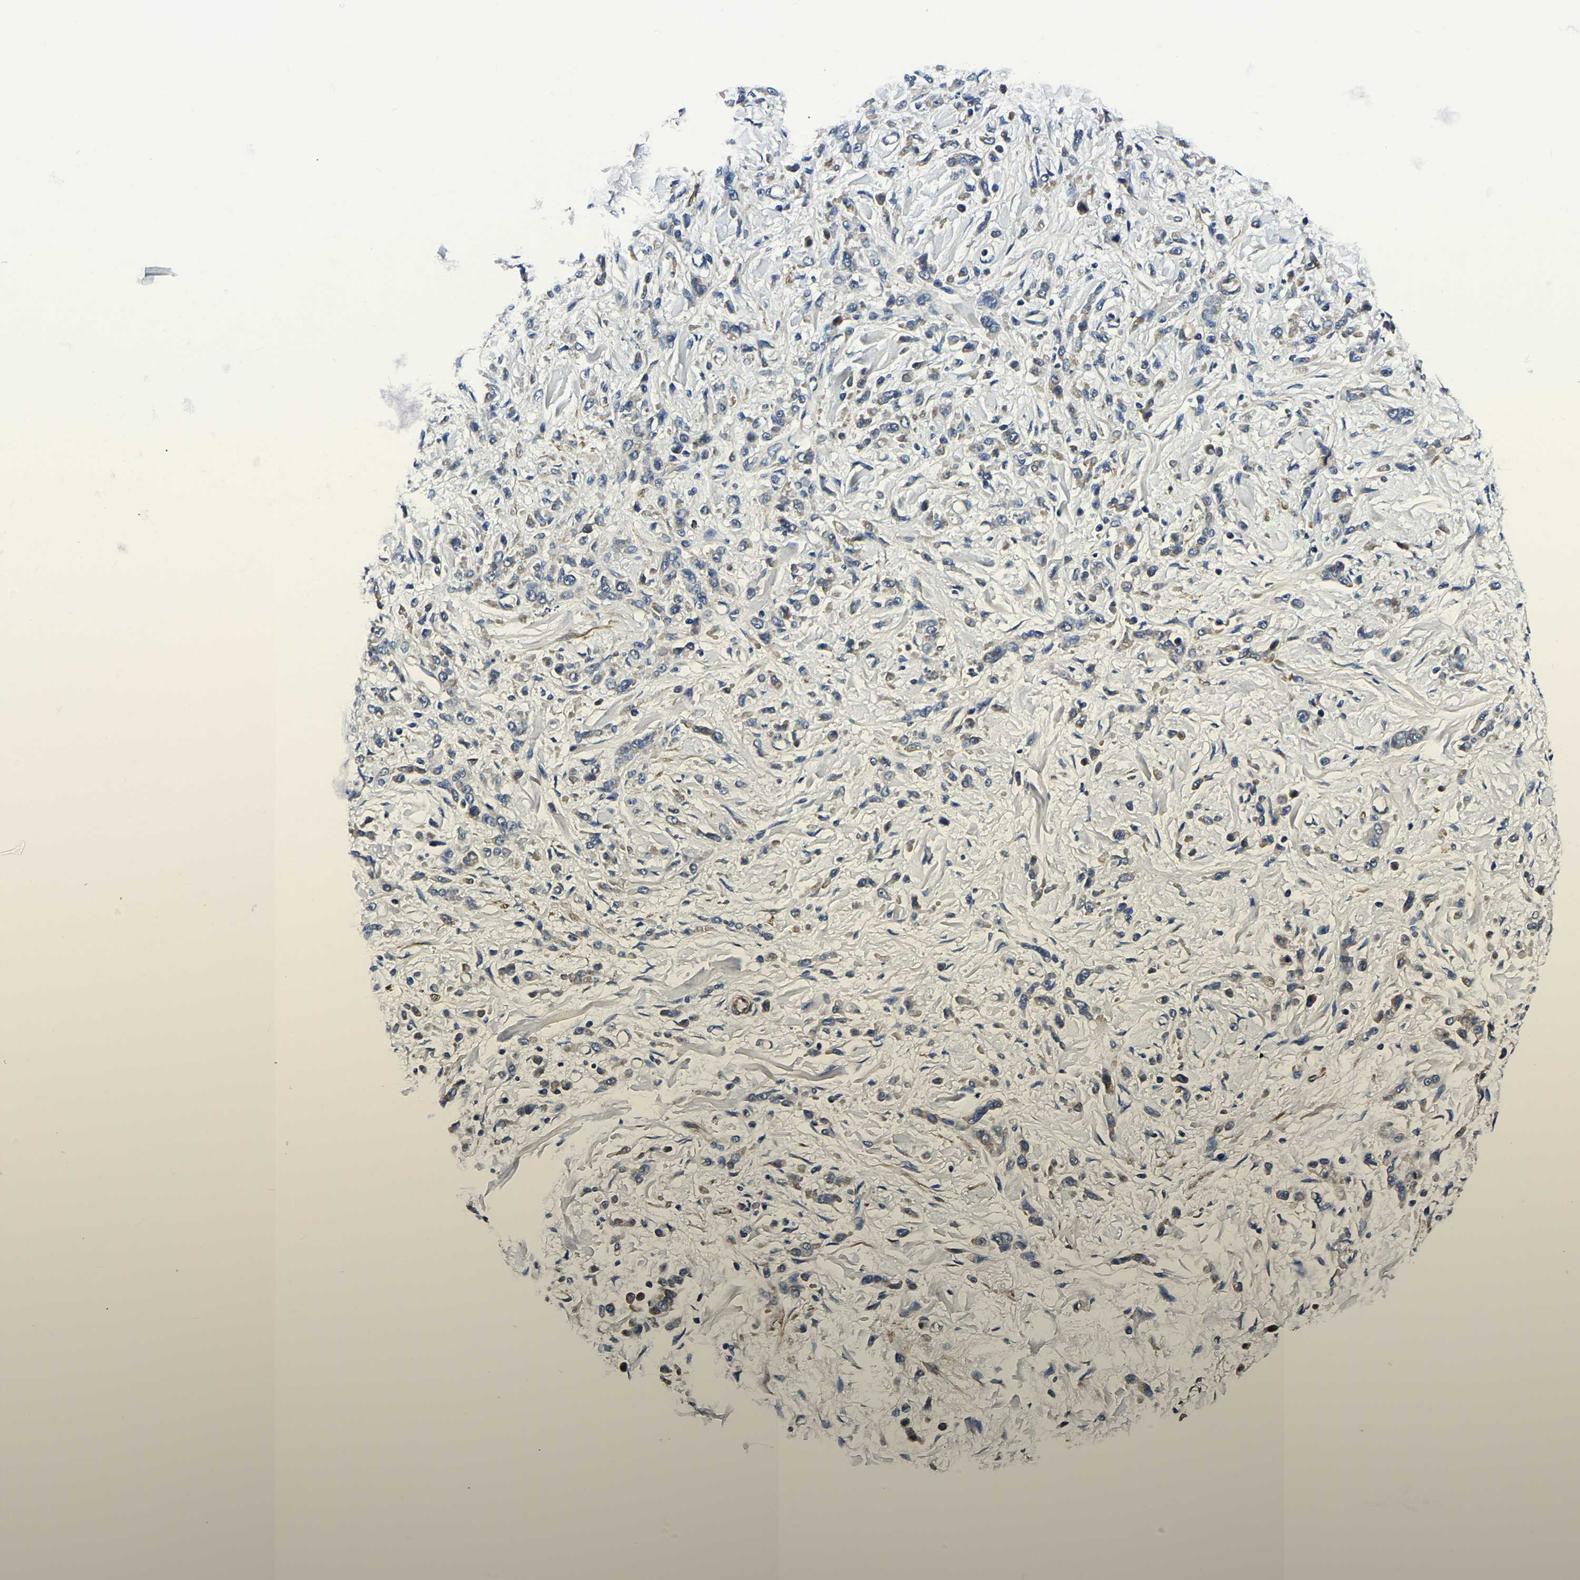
{"staining": {"intensity": "weak", "quantity": "<25%", "location": "cytoplasmic/membranous"}, "tissue": "stomach cancer", "cell_type": "Tumor cells", "image_type": "cancer", "snomed": [{"axis": "morphology", "description": "Normal tissue, NOS"}, {"axis": "morphology", "description": "Adenocarcinoma, NOS"}, {"axis": "topography", "description": "Stomach"}], "caption": "IHC photomicrograph of neoplastic tissue: stomach adenocarcinoma stained with DAB displays no significant protein positivity in tumor cells. (Stains: DAB IHC with hematoxylin counter stain, Microscopy: brightfield microscopy at high magnification).", "gene": "KCTD17", "patient": {"sex": "male", "age": 82}}